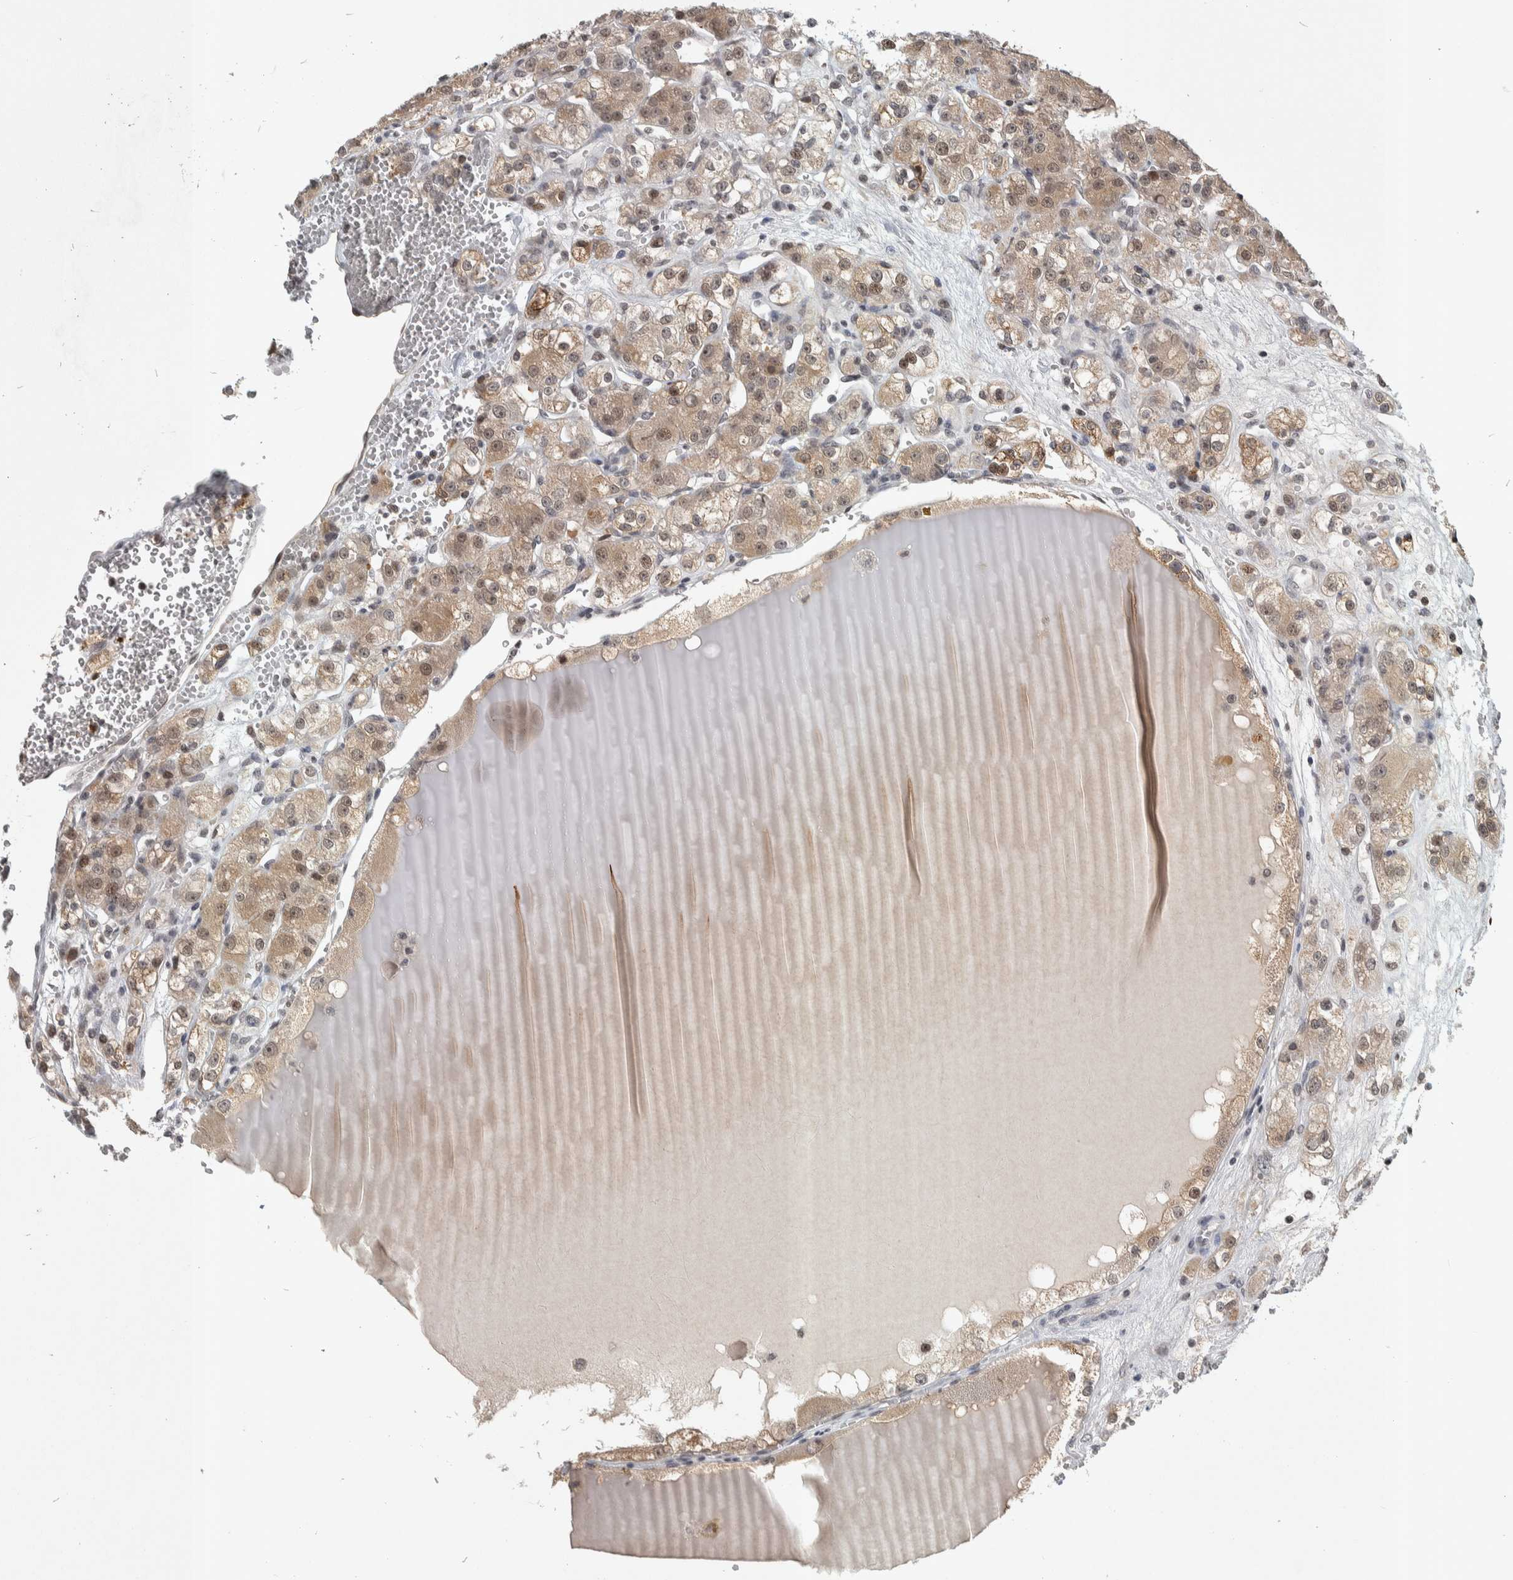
{"staining": {"intensity": "moderate", "quantity": ">75%", "location": "cytoplasmic/membranous,nuclear"}, "tissue": "renal cancer", "cell_type": "Tumor cells", "image_type": "cancer", "snomed": [{"axis": "morphology", "description": "Normal tissue, NOS"}, {"axis": "morphology", "description": "Adenocarcinoma, NOS"}, {"axis": "topography", "description": "Kidney"}], "caption": "IHC (DAB (3,3'-diaminobenzidine)) staining of human renal cancer exhibits moderate cytoplasmic/membranous and nuclear protein positivity in about >75% of tumor cells. The staining is performed using DAB (3,3'-diaminobenzidine) brown chromogen to label protein expression. The nuclei are counter-stained blue using hematoxylin.", "gene": "ZSCAN21", "patient": {"sex": "male", "age": 61}}